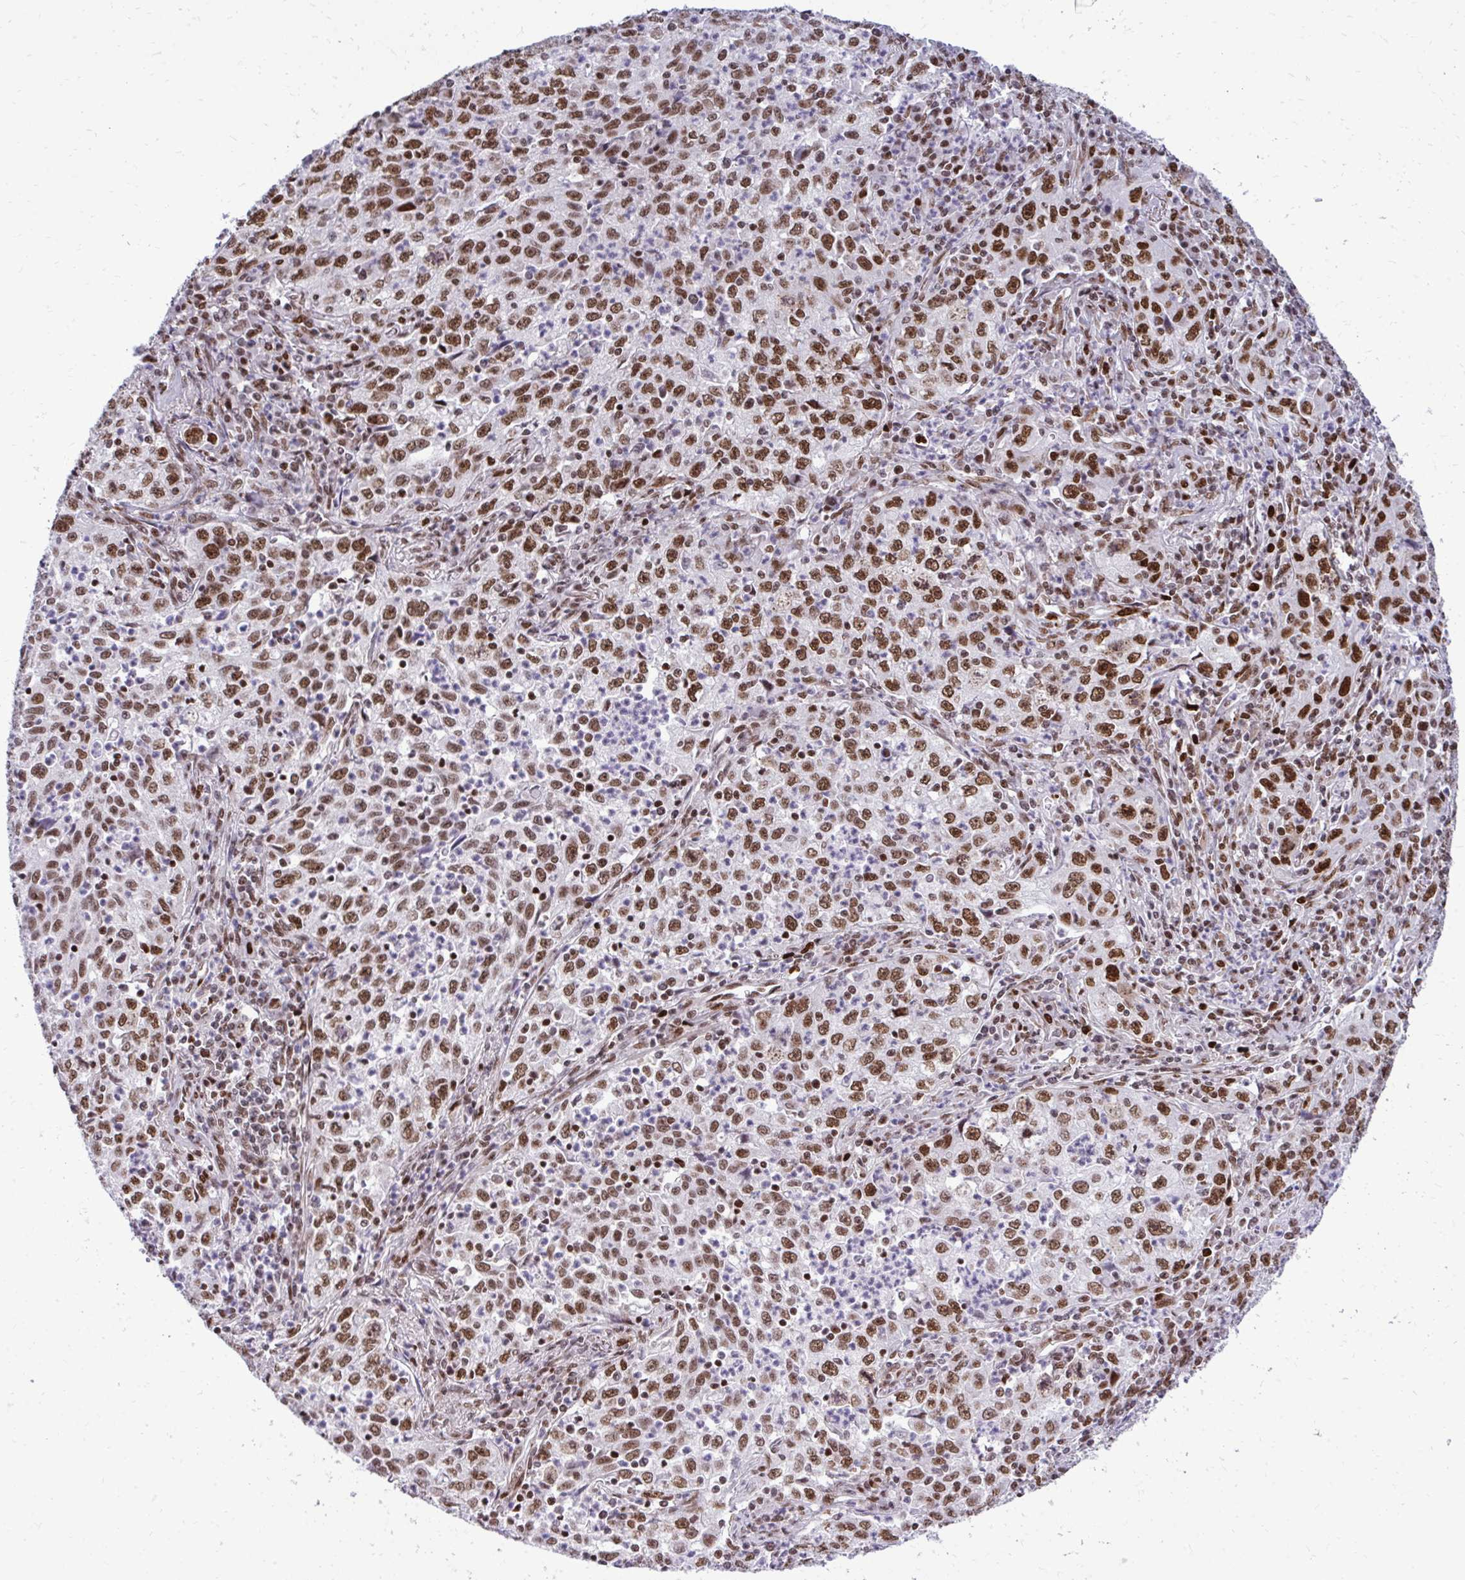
{"staining": {"intensity": "strong", "quantity": ">75%", "location": "nuclear"}, "tissue": "lung cancer", "cell_type": "Tumor cells", "image_type": "cancer", "snomed": [{"axis": "morphology", "description": "Squamous cell carcinoma, NOS"}, {"axis": "topography", "description": "Lung"}], "caption": "Strong nuclear protein positivity is seen in approximately >75% of tumor cells in lung cancer (squamous cell carcinoma).", "gene": "CDYL", "patient": {"sex": "male", "age": 71}}